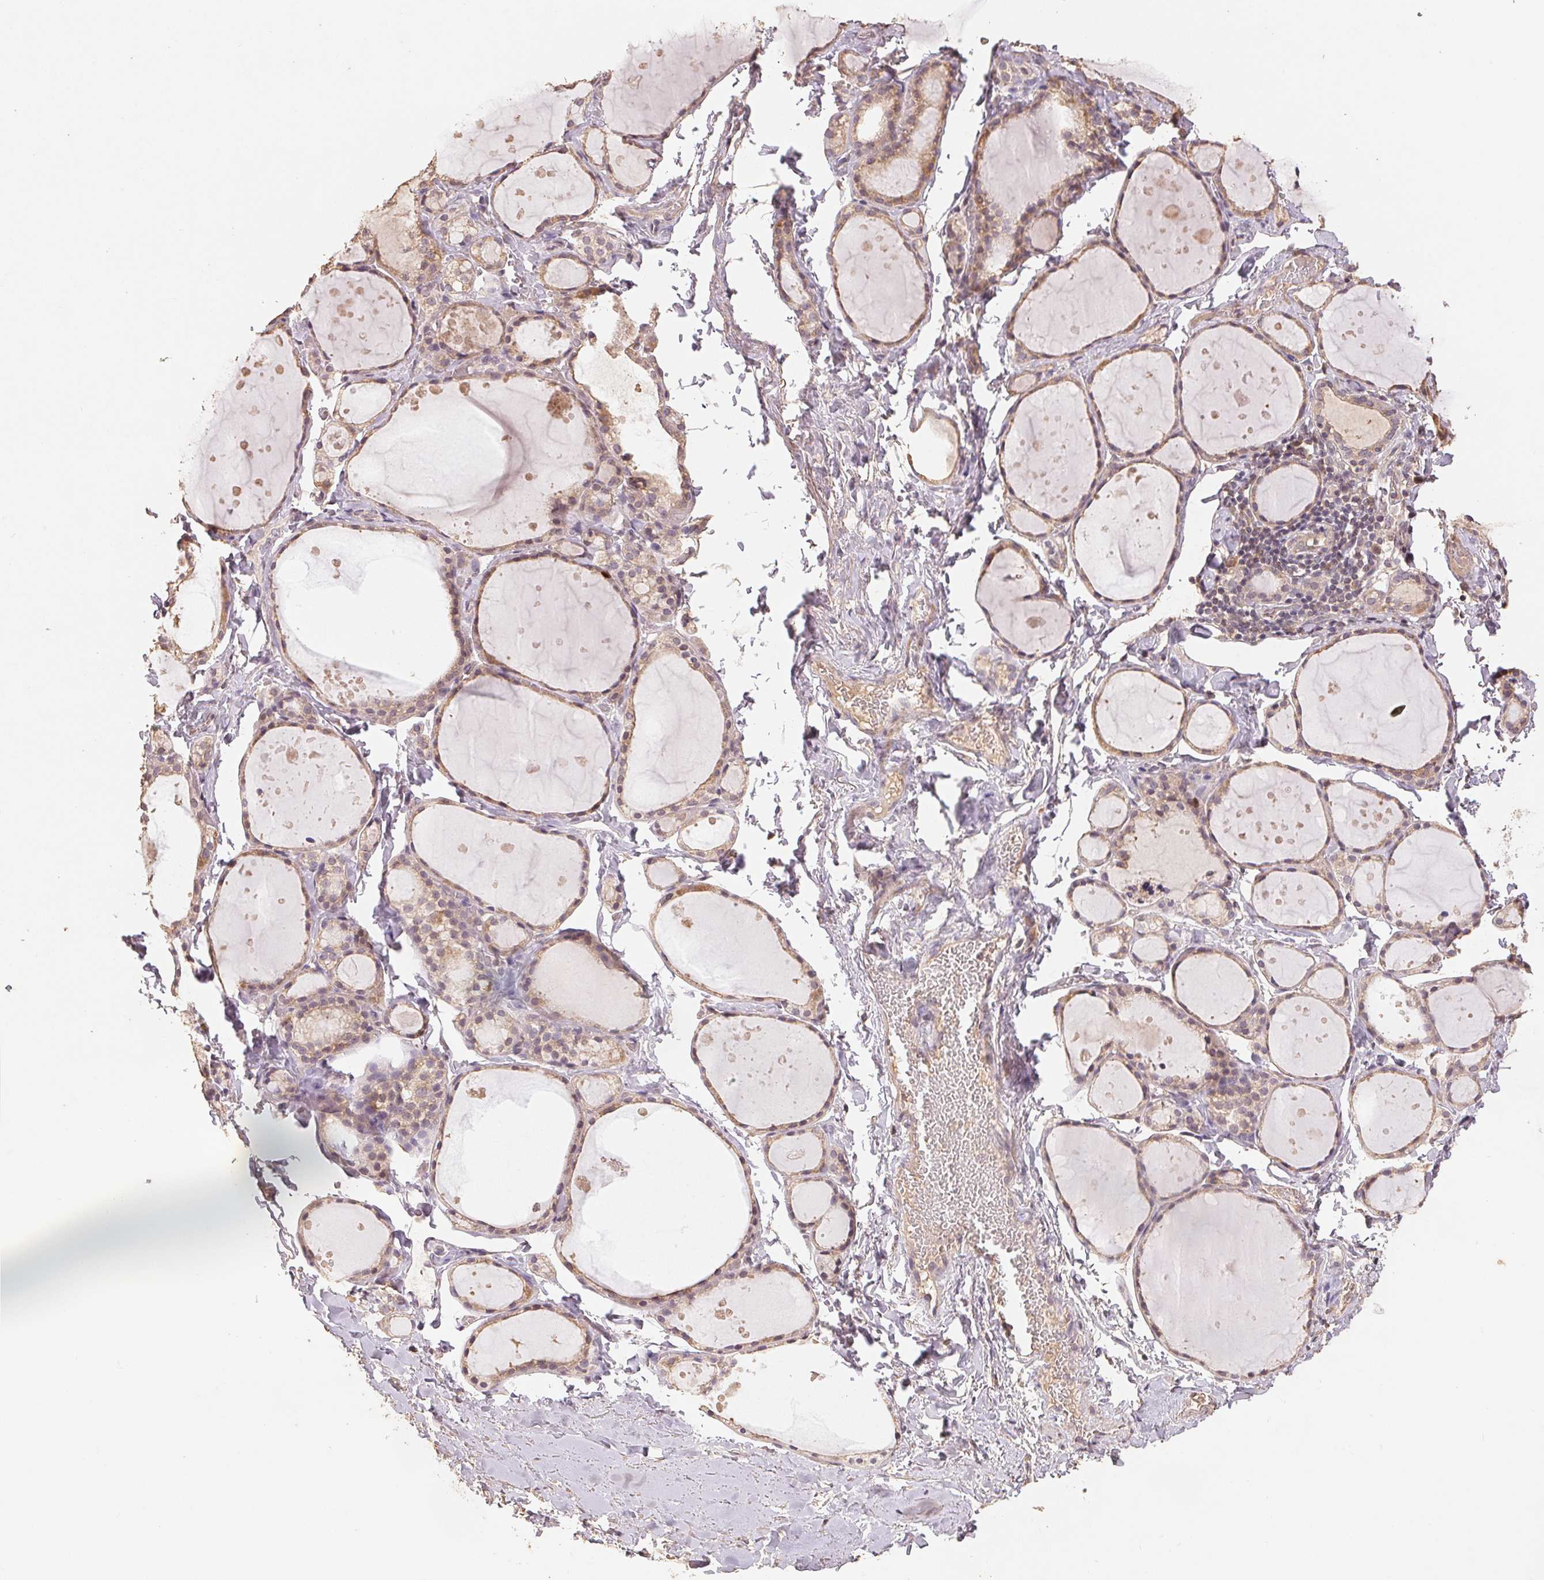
{"staining": {"intensity": "weak", "quantity": "25%-75%", "location": "cytoplasmic/membranous"}, "tissue": "thyroid gland", "cell_type": "Glandular cells", "image_type": "normal", "snomed": [{"axis": "morphology", "description": "Normal tissue, NOS"}, {"axis": "topography", "description": "Thyroid gland"}], "caption": "The micrograph demonstrates staining of benign thyroid gland, revealing weak cytoplasmic/membranous protein positivity (brown color) within glandular cells.", "gene": "CENPF", "patient": {"sex": "male", "age": 68}}